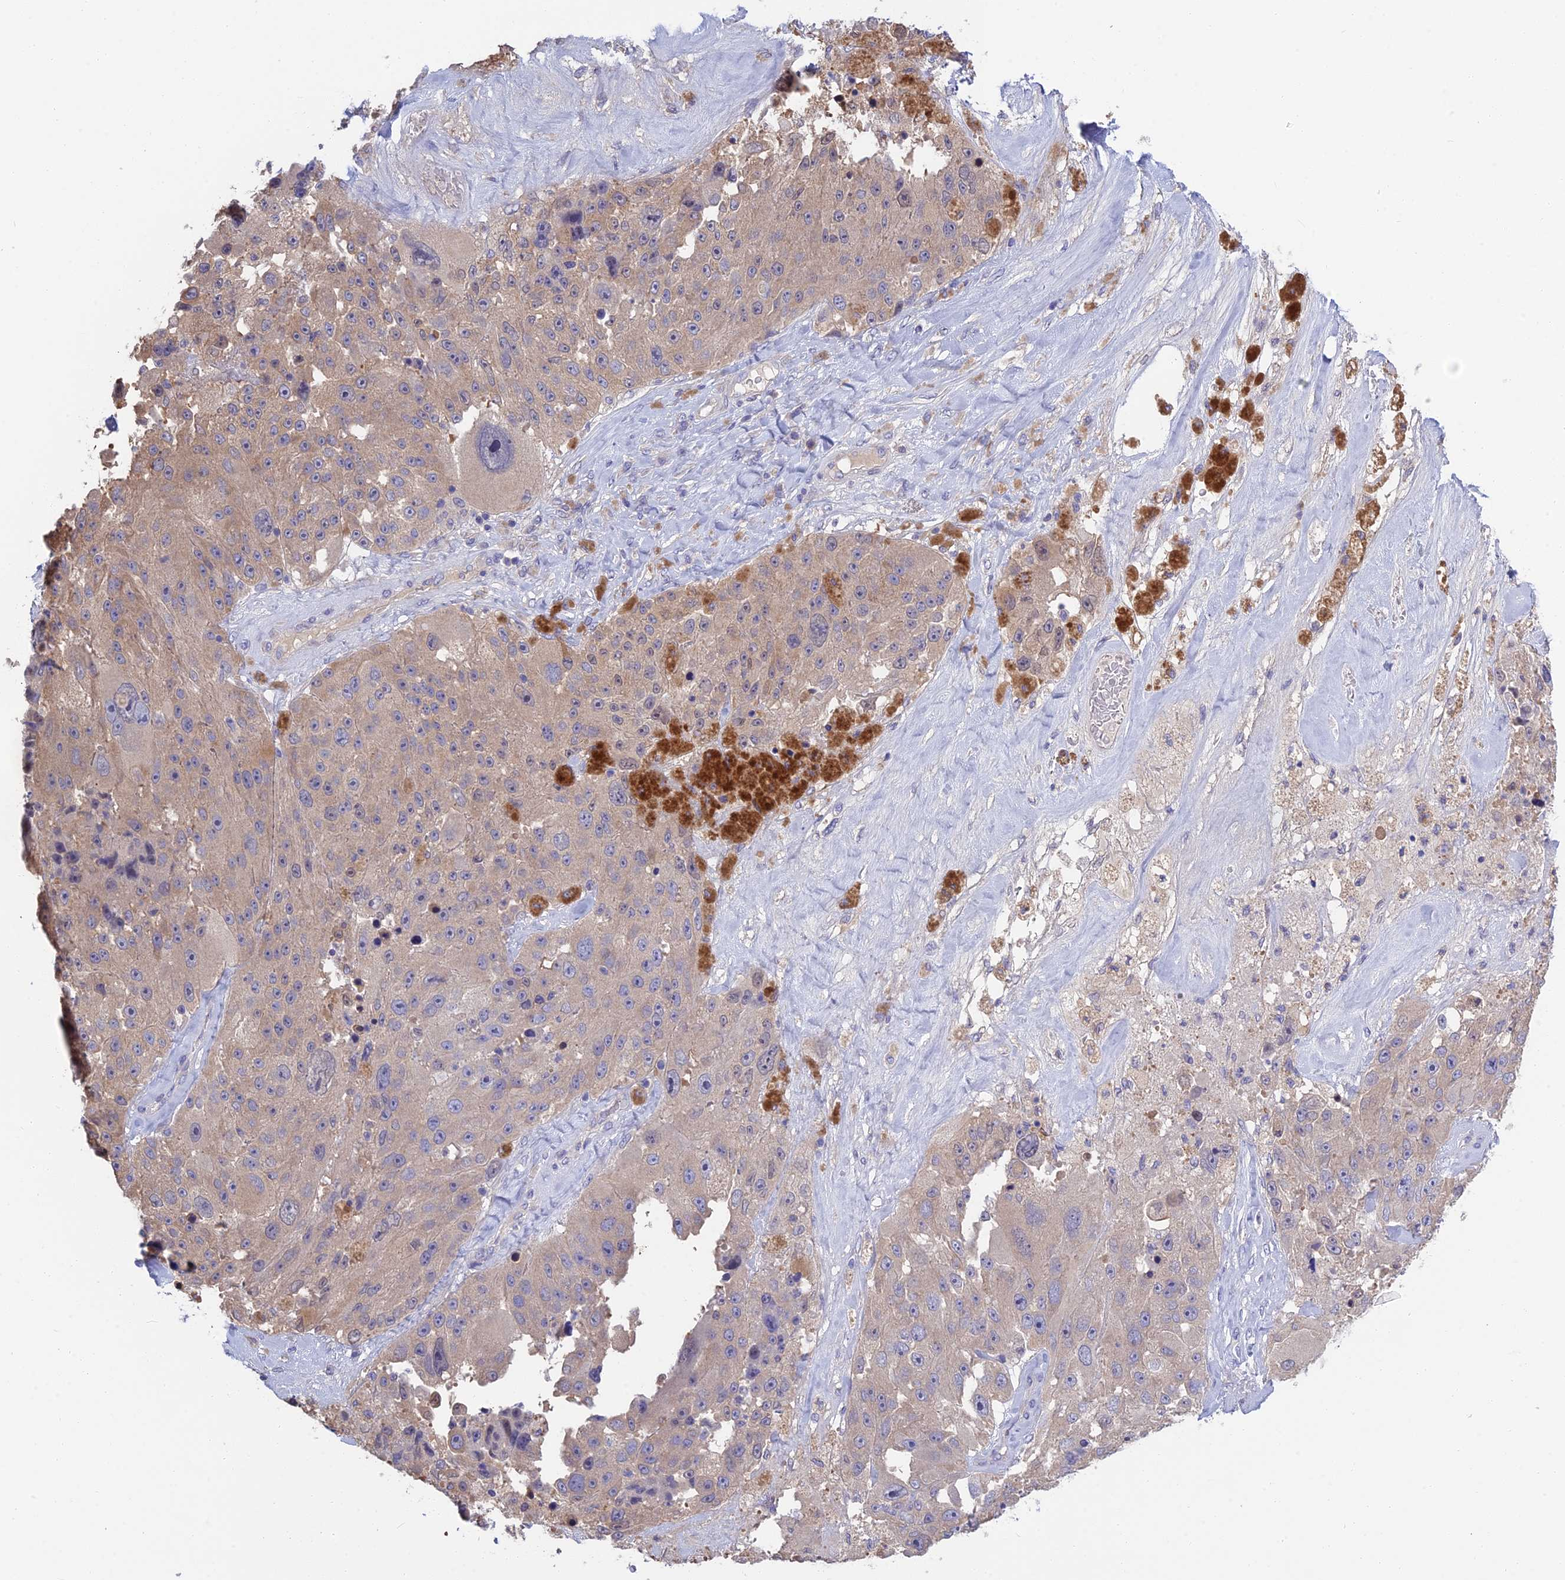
{"staining": {"intensity": "negative", "quantity": "none", "location": "none"}, "tissue": "melanoma", "cell_type": "Tumor cells", "image_type": "cancer", "snomed": [{"axis": "morphology", "description": "Malignant melanoma, Metastatic site"}, {"axis": "topography", "description": "Lymph node"}], "caption": "Protein analysis of melanoma exhibits no significant staining in tumor cells. (DAB IHC, high magnification).", "gene": "SNAP91", "patient": {"sex": "male", "age": 62}}